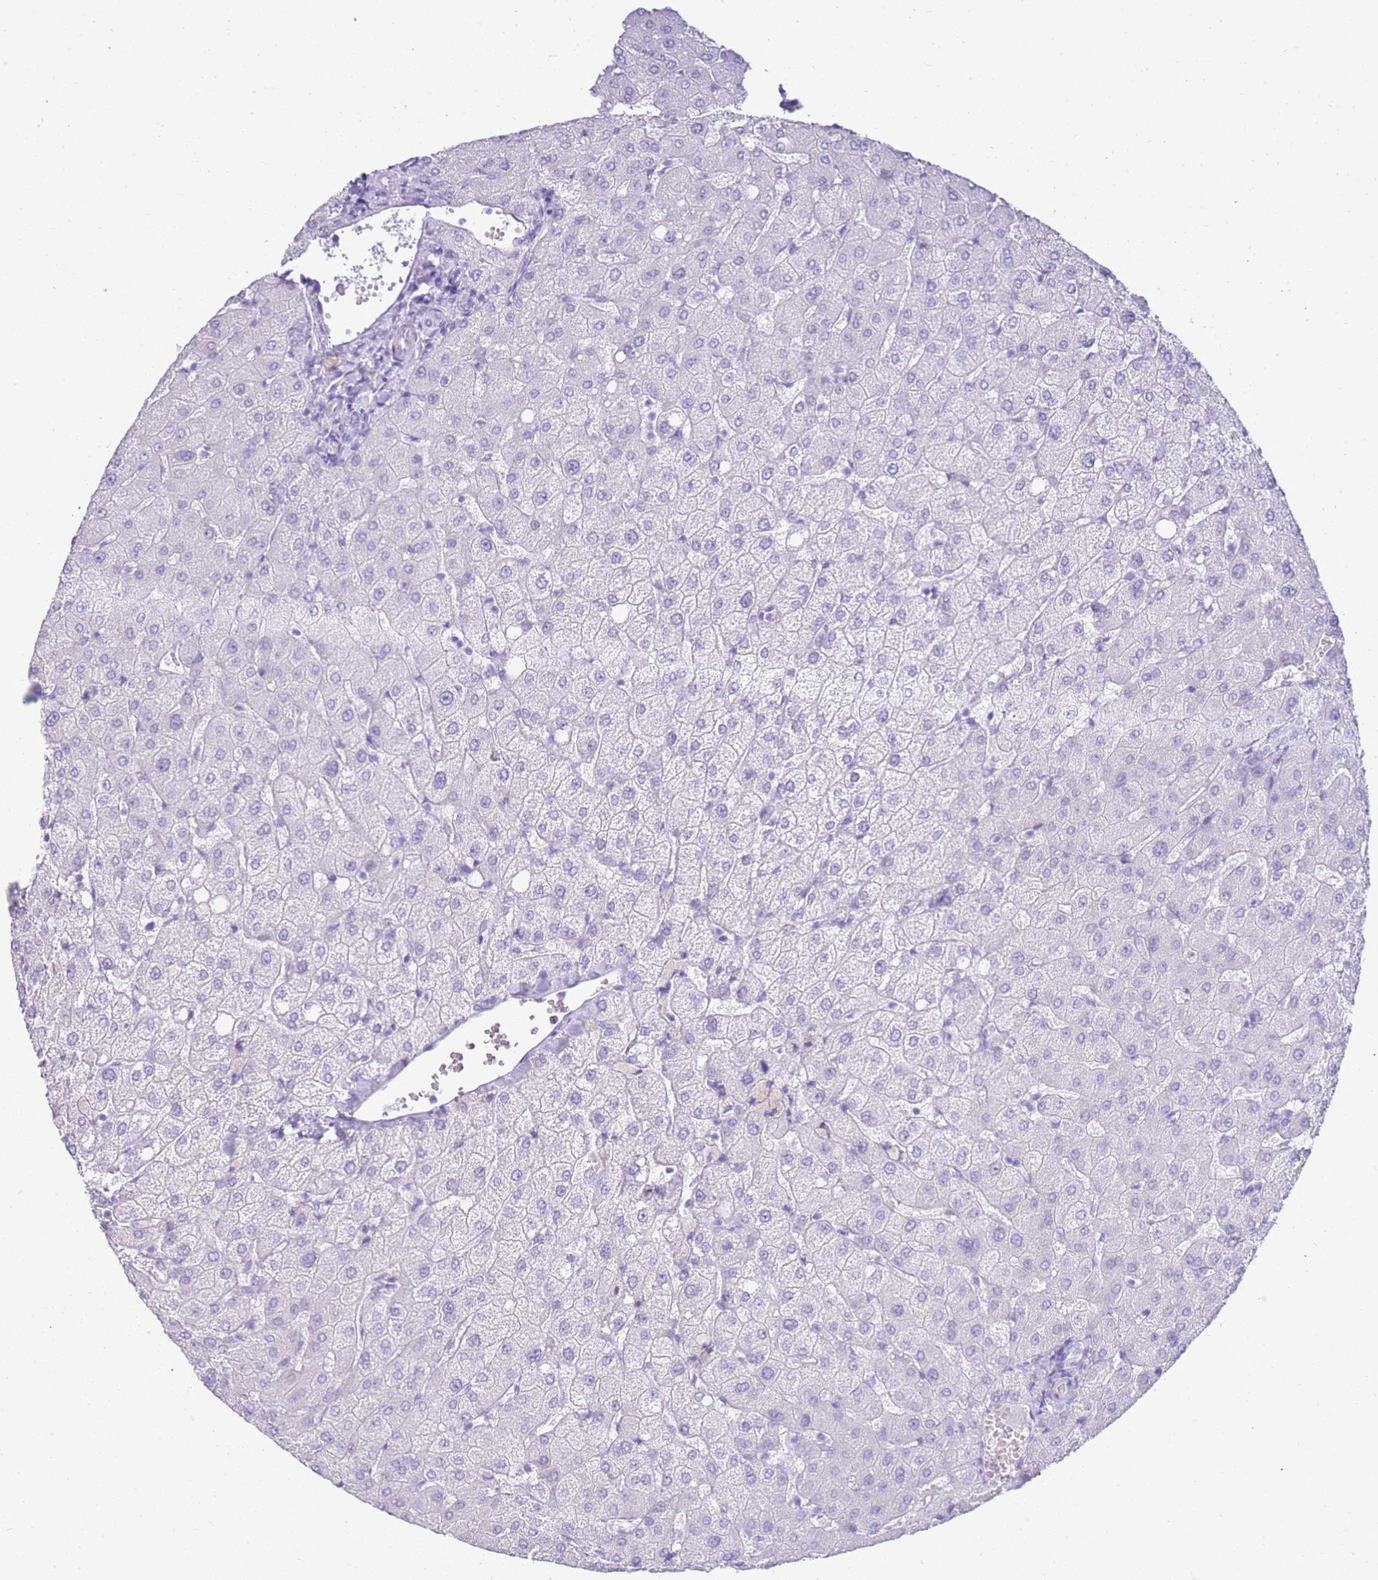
{"staining": {"intensity": "negative", "quantity": "none", "location": "none"}, "tissue": "liver", "cell_type": "Cholangiocytes", "image_type": "normal", "snomed": [{"axis": "morphology", "description": "Normal tissue, NOS"}, {"axis": "topography", "description": "Liver"}], "caption": "The micrograph exhibits no staining of cholangiocytes in benign liver. (DAB (3,3'-diaminobenzidine) immunohistochemistry (IHC), high magnification).", "gene": "CA8", "patient": {"sex": "female", "age": 54}}